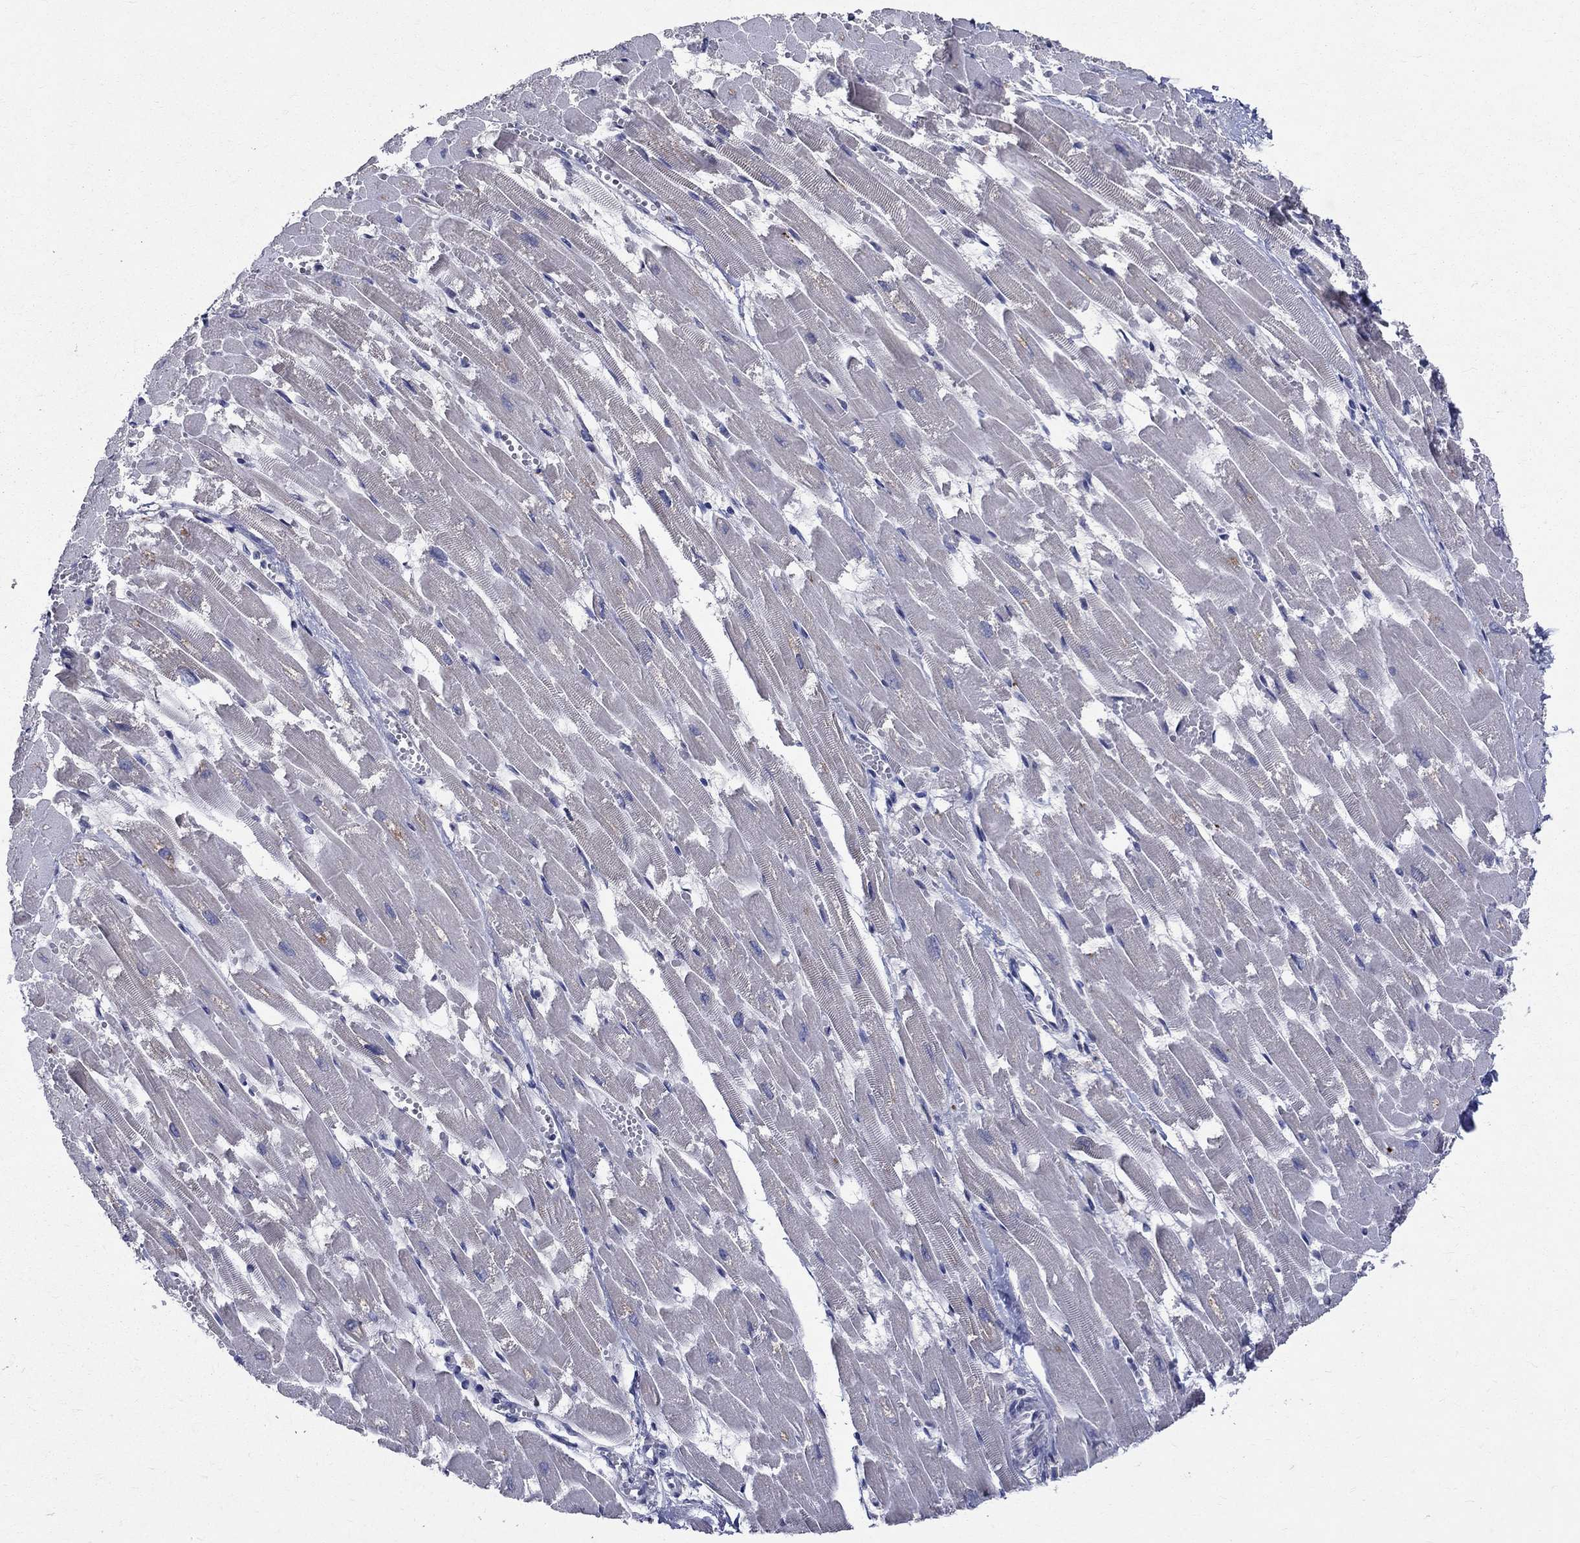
{"staining": {"intensity": "moderate", "quantity": "<25%", "location": "cytoplasmic/membranous"}, "tissue": "heart muscle", "cell_type": "Cardiomyocytes", "image_type": "normal", "snomed": [{"axis": "morphology", "description": "Normal tissue, NOS"}, {"axis": "topography", "description": "Heart"}], "caption": "Brown immunohistochemical staining in benign heart muscle demonstrates moderate cytoplasmic/membranous expression in approximately <25% of cardiomyocytes.", "gene": "SLC4A10", "patient": {"sex": "female", "age": 52}}